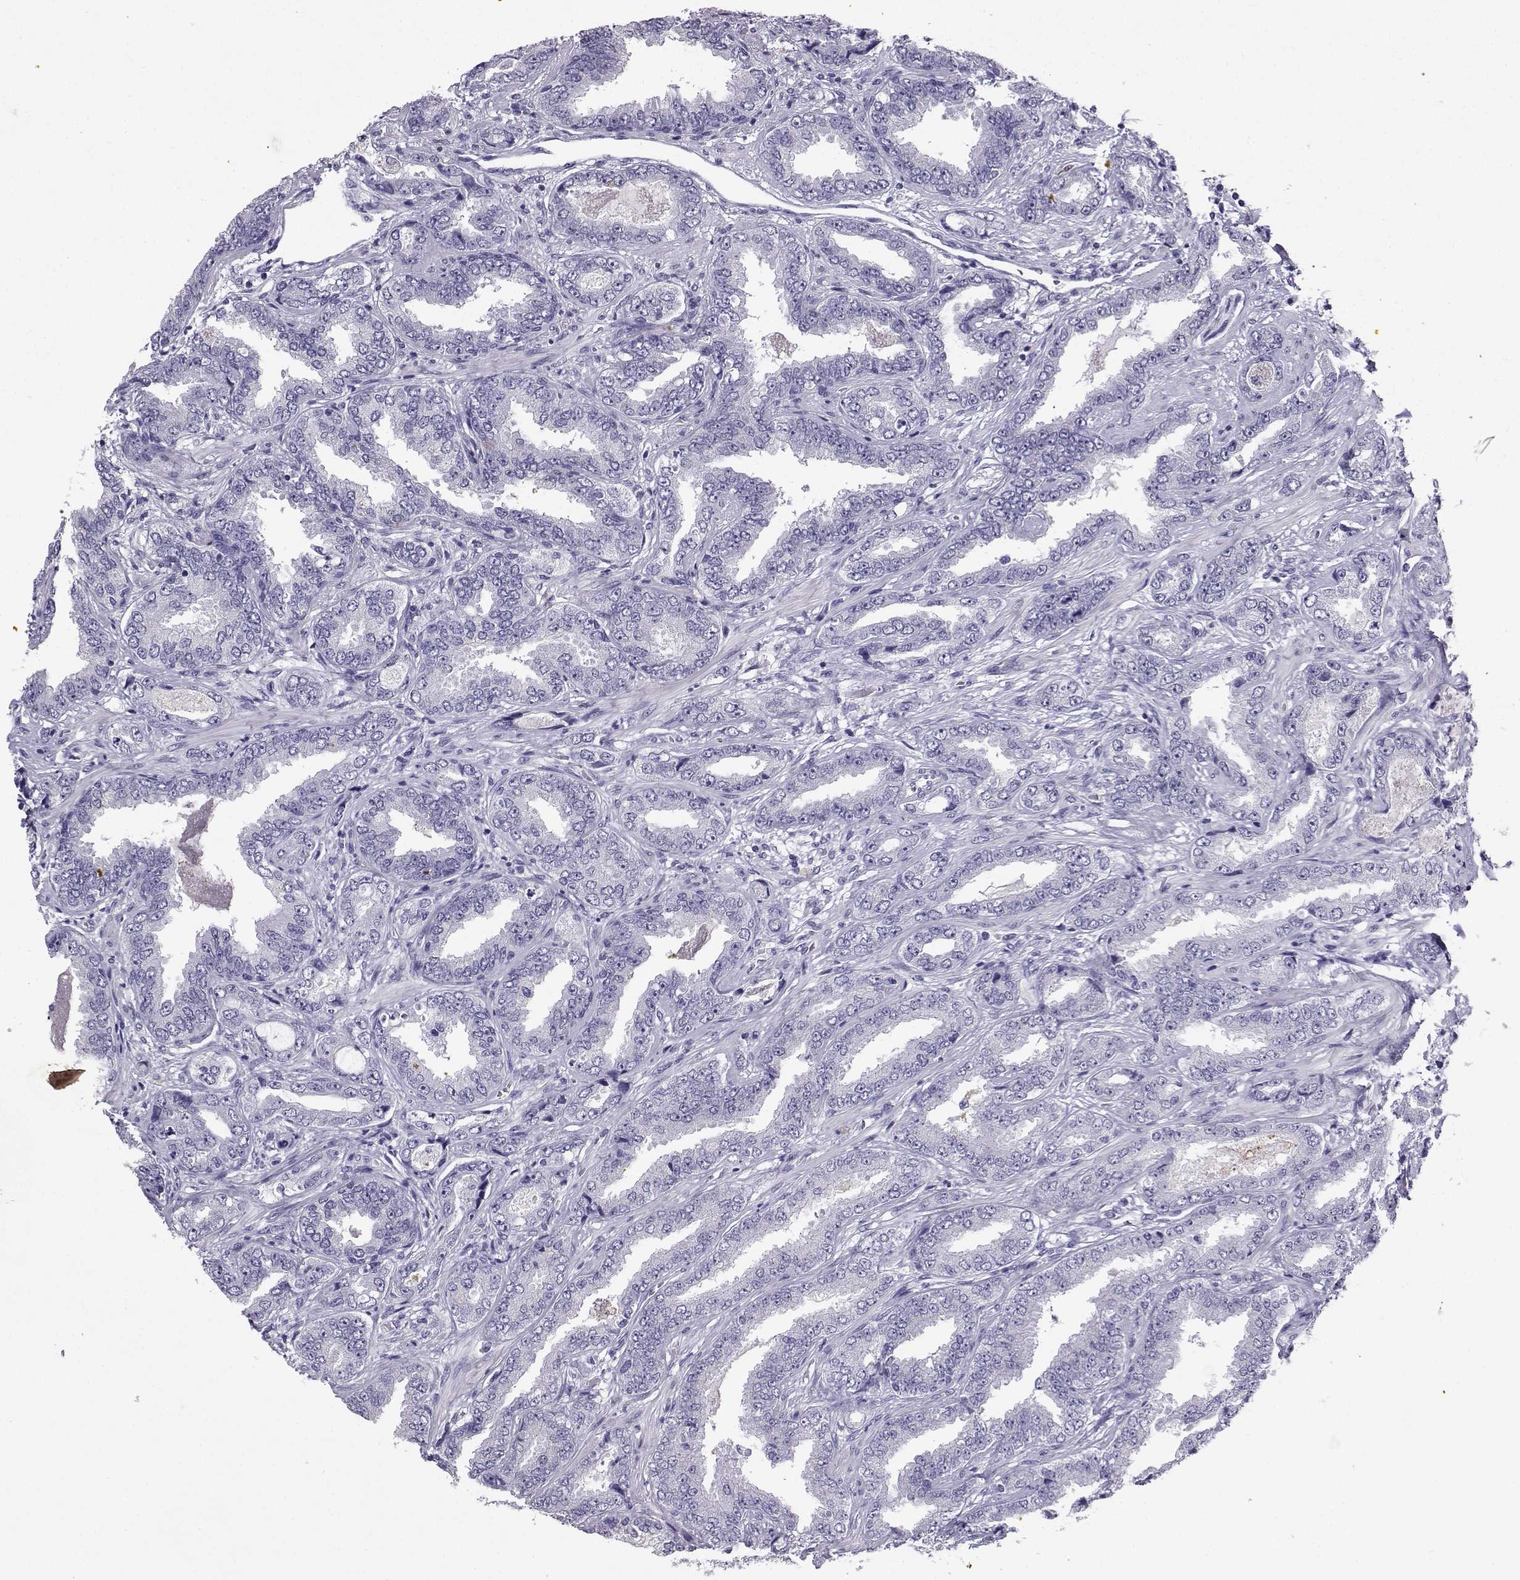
{"staining": {"intensity": "negative", "quantity": "none", "location": "none"}, "tissue": "prostate cancer", "cell_type": "Tumor cells", "image_type": "cancer", "snomed": [{"axis": "morphology", "description": "Adenocarcinoma, Low grade"}, {"axis": "topography", "description": "Prostate"}], "caption": "The micrograph reveals no significant expression in tumor cells of prostate cancer (adenocarcinoma (low-grade)).", "gene": "TBR1", "patient": {"sex": "male", "age": 68}}